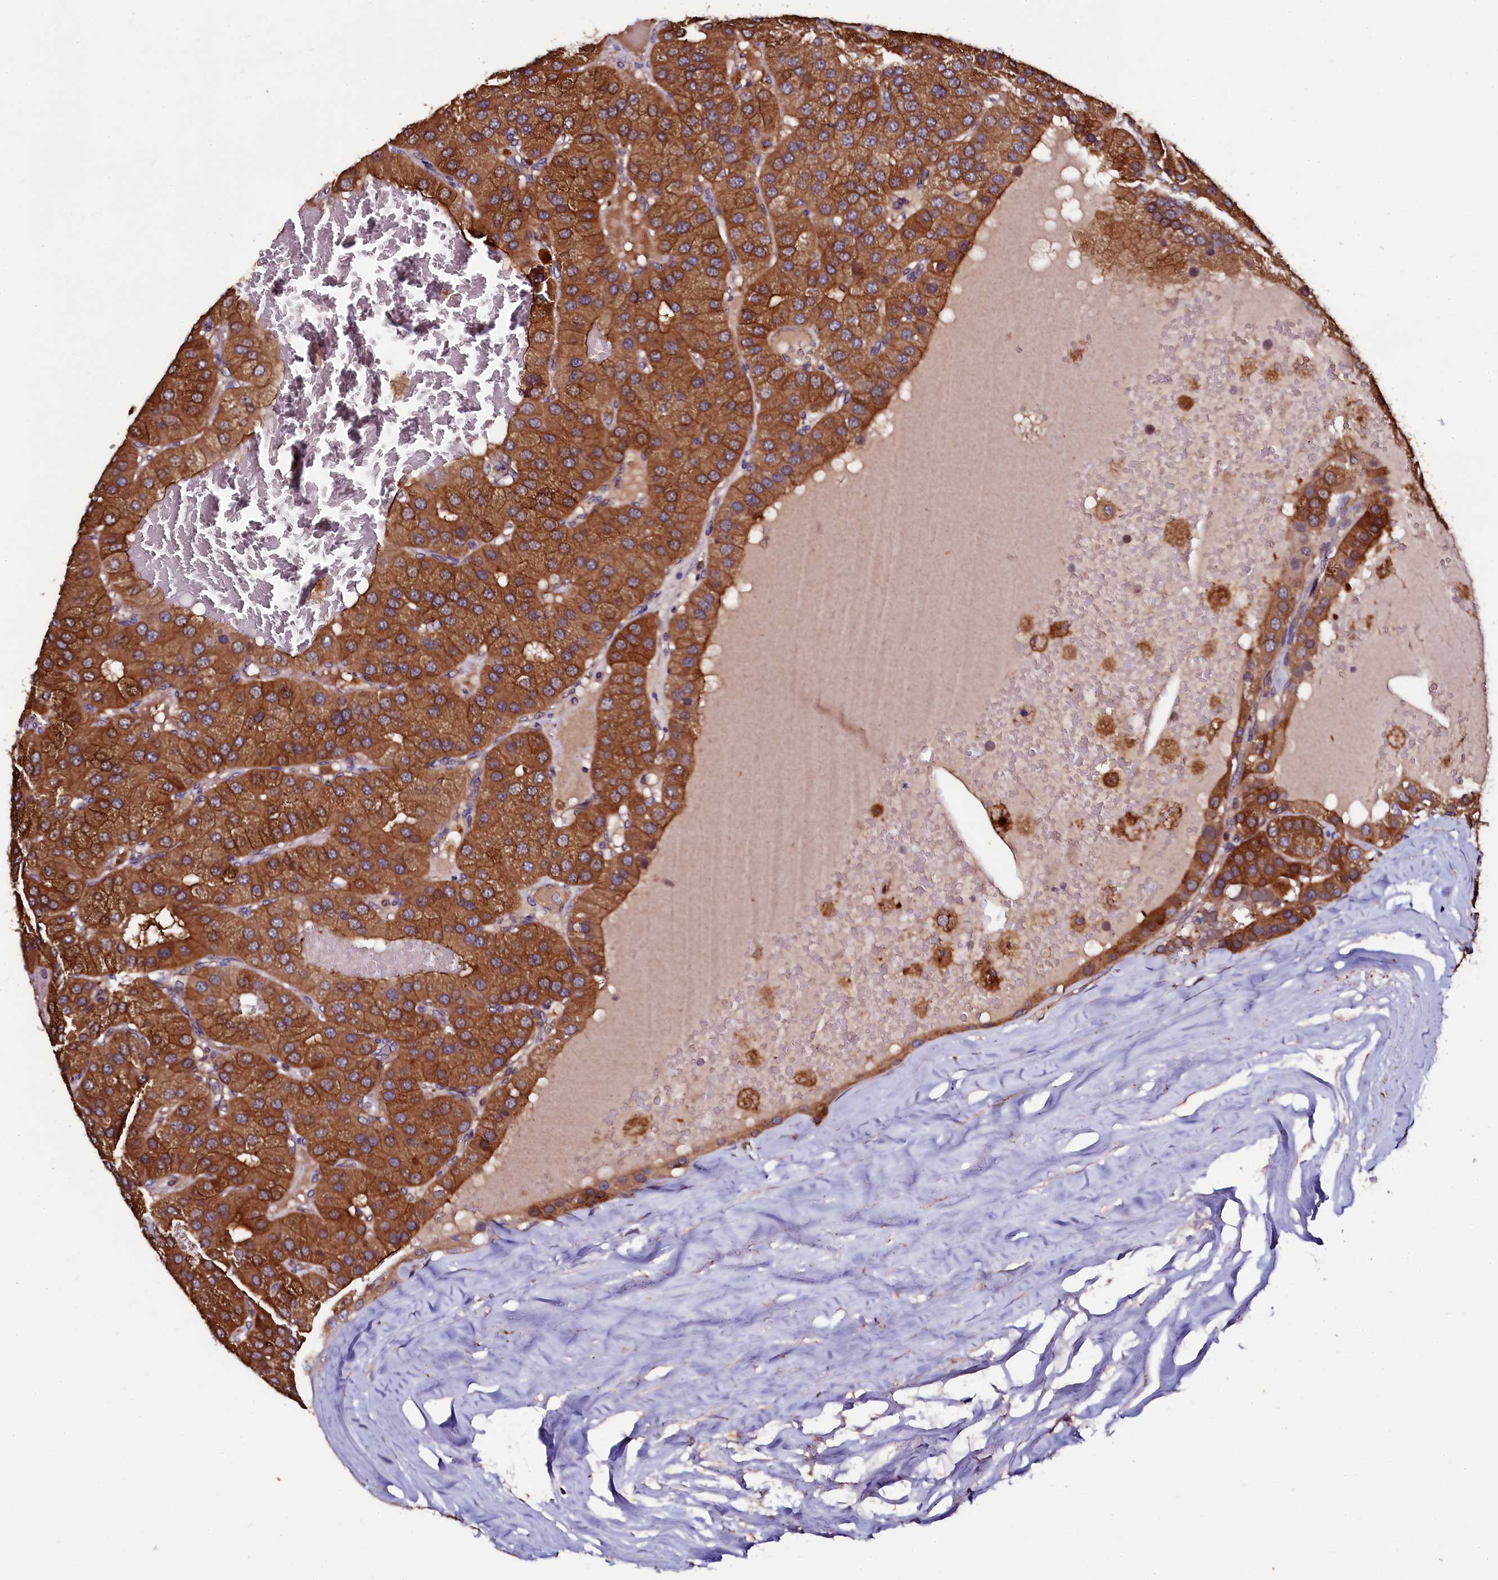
{"staining": {"intensity": "moderate", "quantity": ">75%", "location": "cytoplasmic/membranous"}, "tissue": "parathyroid gland", "cell_type": "Glandular cells", "image_type": "normal", "snomed": [{"axis": "morphology", "description": "Normal tissue, NOS"}, {"axis": "morphology", "description": "Adenoma, NOS"}, {"axis": "topography", "description": "Parathyroid gland"}], "caption": "Protein staining of normal parathyroid gland shows moderate cytoplasmic/membranous expression in about >75% of glandular cells. (DAB = brown stain, brightfield microscopy at high magnification).", "gene": "APPL2", "patient": {"sex": "female", "age": 86}}